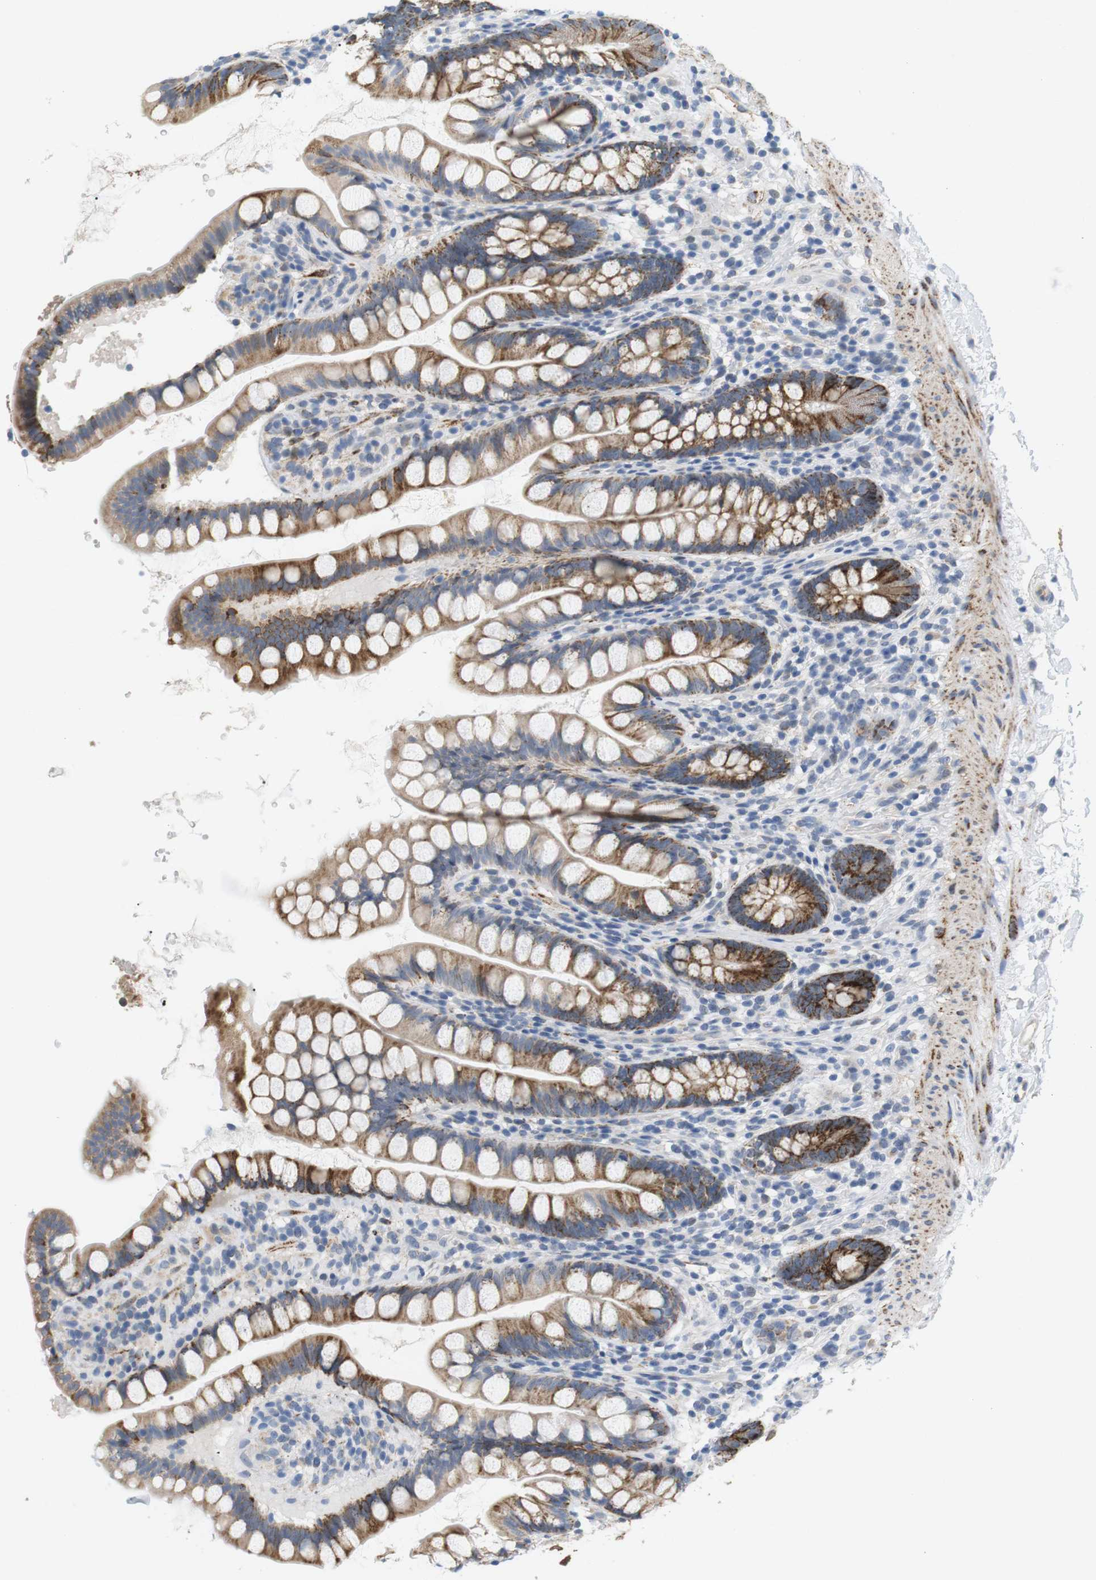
{"staining": {"intensity": "moderate", "quantity": ">75%", "location": "cytoplasmic/membranous"}, "tissue": "small intestine", "cell_type": "Glandular cells", "image_type": "normal", "snomed": [{"axis": "morphology", "description": "Normal tissue, NOS"}, {"axis": "topography", "description": "Small intestine"}], "caption": "DAB (3,3'-diaminobenzidine) immunohistochemical staining of benign human small intestine shows moderate cytoplasmic/membranous protein staining in about >75% of glandular cells.", "gene": "CD300E", "patient": {"sex": "female", "age": 84}}